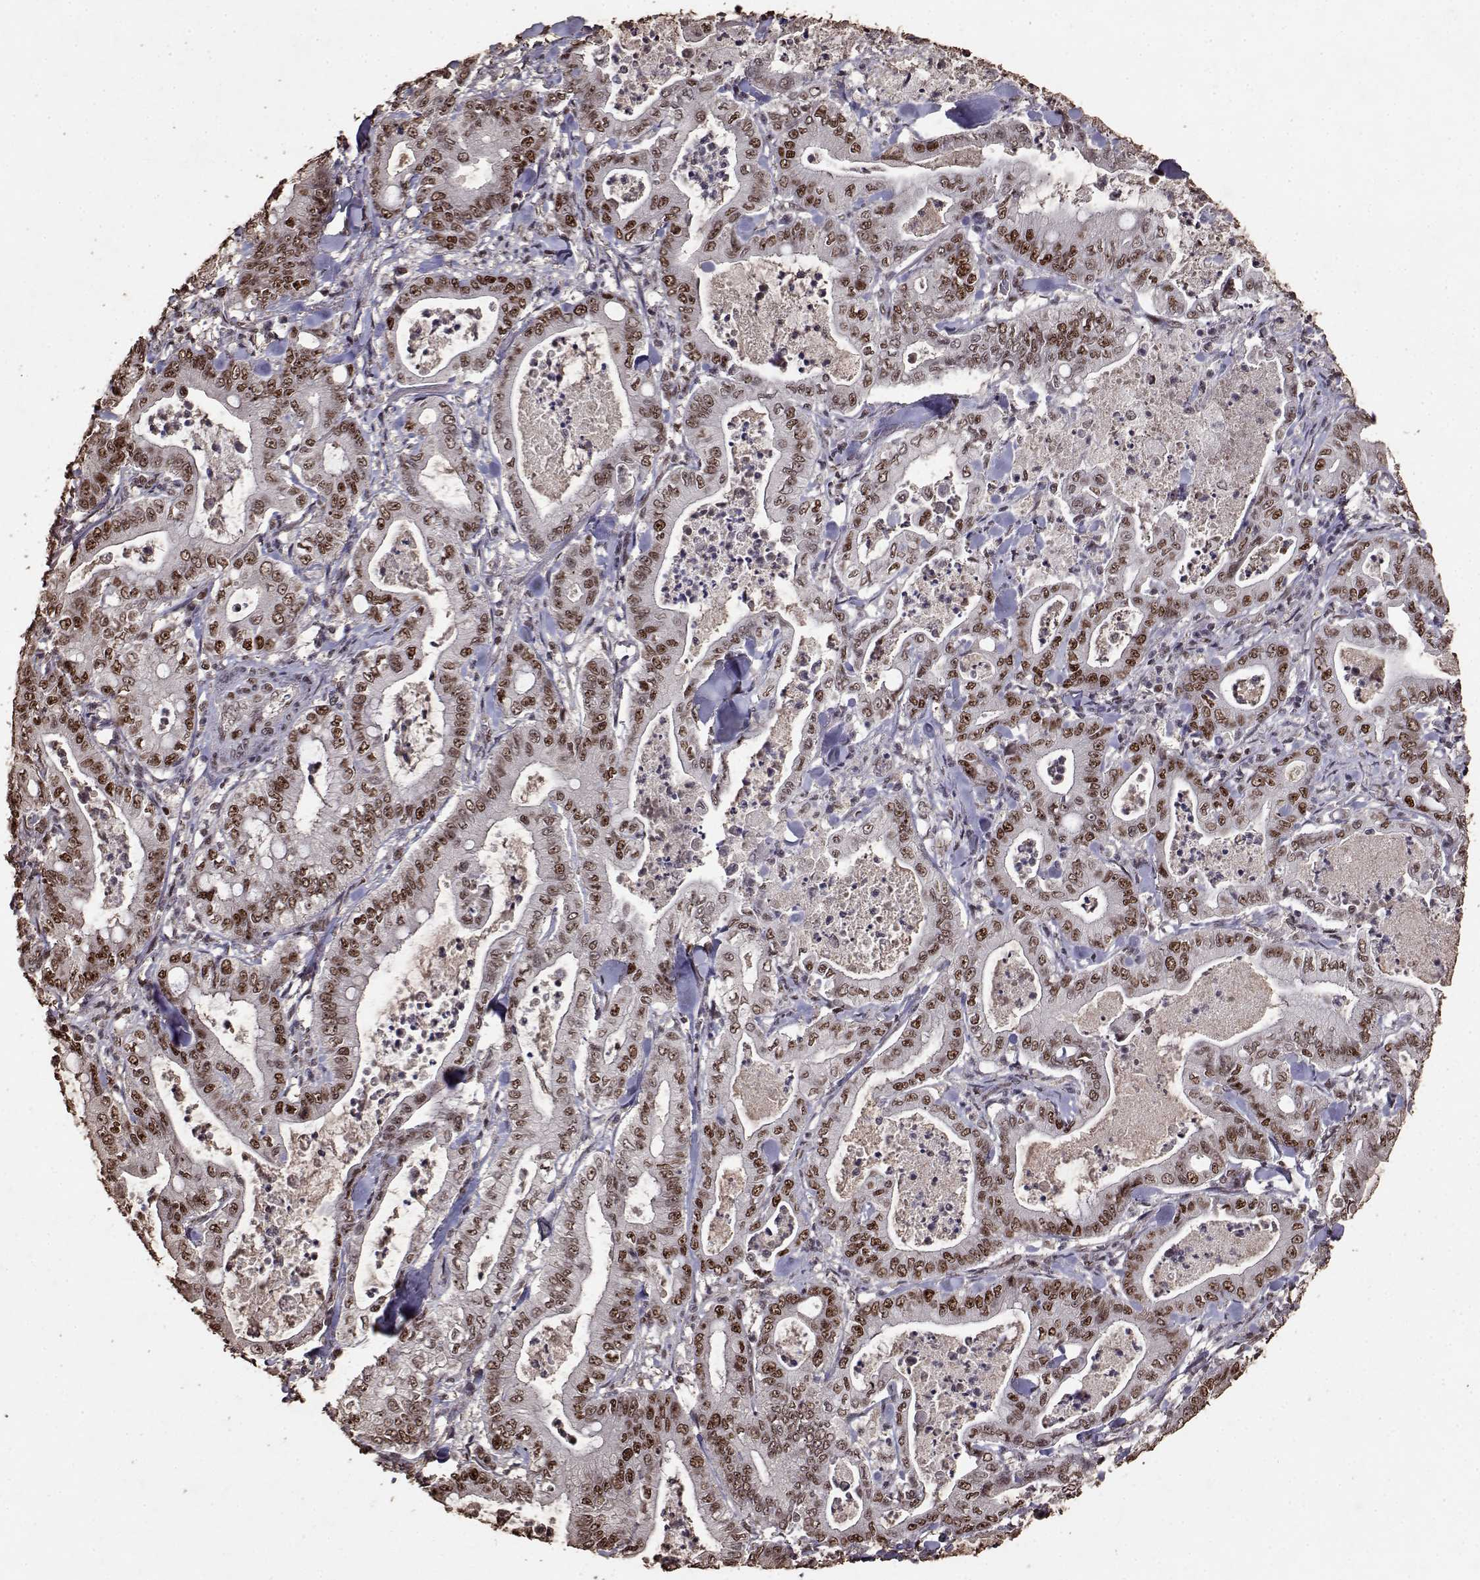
{"staining": {"intensity": "moderate", "quantity": ">75%", "location": "nuclear"}, "tissue": "pancreatic cancer", "cell_type": "Tumor cells", "image_type": "cancer", "snomed": [{"axis": "morphology", "description": "Adenocarcinoma, NOS"}, {"axis": "topography", "description": "Pancreas"}], "caption": "Protein staining shows moderate nuclear expression in approximately >75% of tumor cells in adenocarcinoma (pancreatic). (Brightfield microscopy of DAB IHC at high magnification).", "gene": "TOE1", "patient": {"sex": "male", "age": 71}}